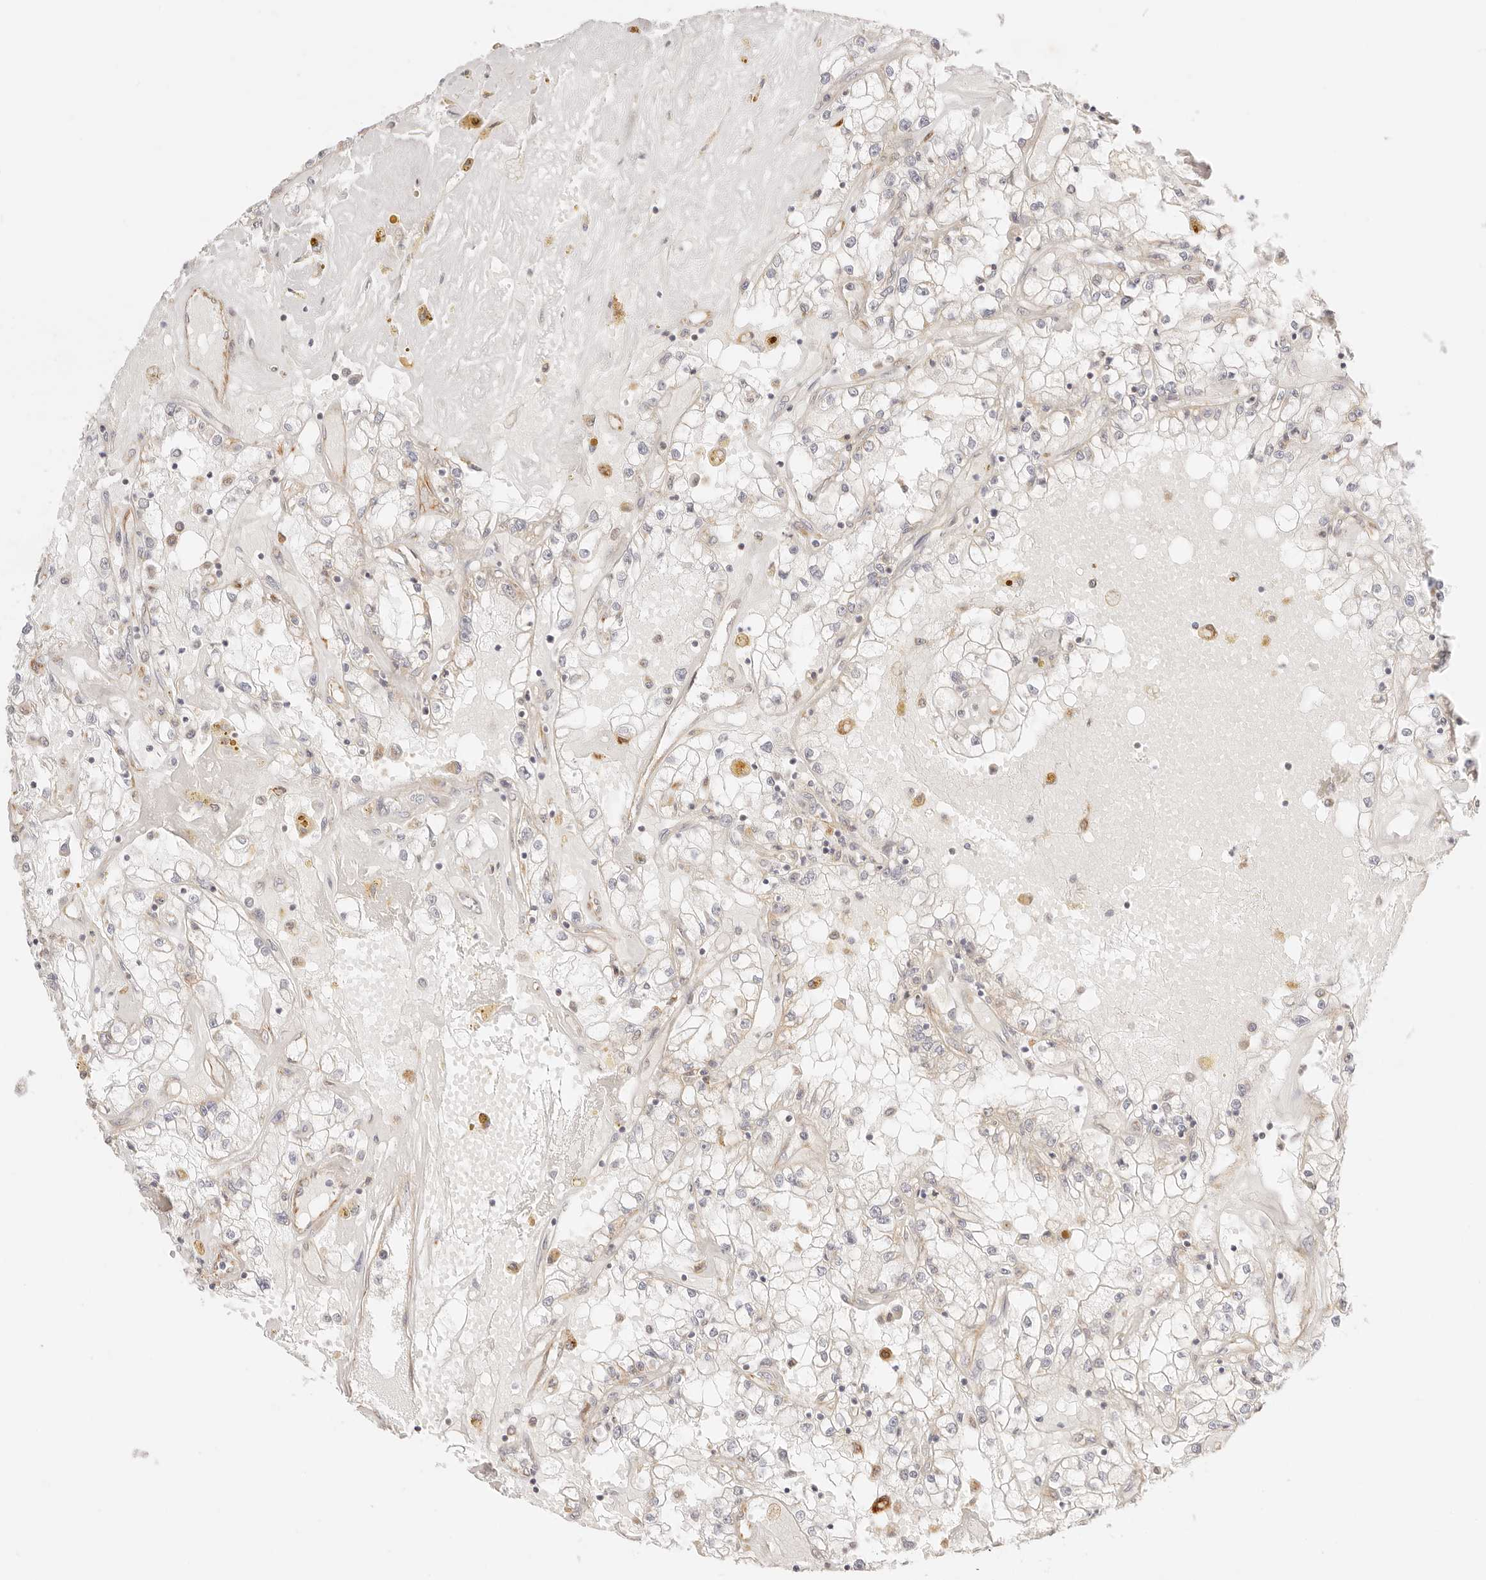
{"staining": {"intensity": "negative", "quantity": "none", "location": "none"}, "tissue": "renal cancer", "cell_type": "Tumor cells", "image_type": "cancer", "snomed": [{"axis": "morphology", "description": "Adenocarcinoma, NOS"}, {"axis": "topography", "description": "Kidney"}], "caption": "Tumor cells are negative for protein expression in human renal cancer (adenocarcinoma).", "gene": "ZC3H11A", "patient": {"sex": "male", "age": 56}}